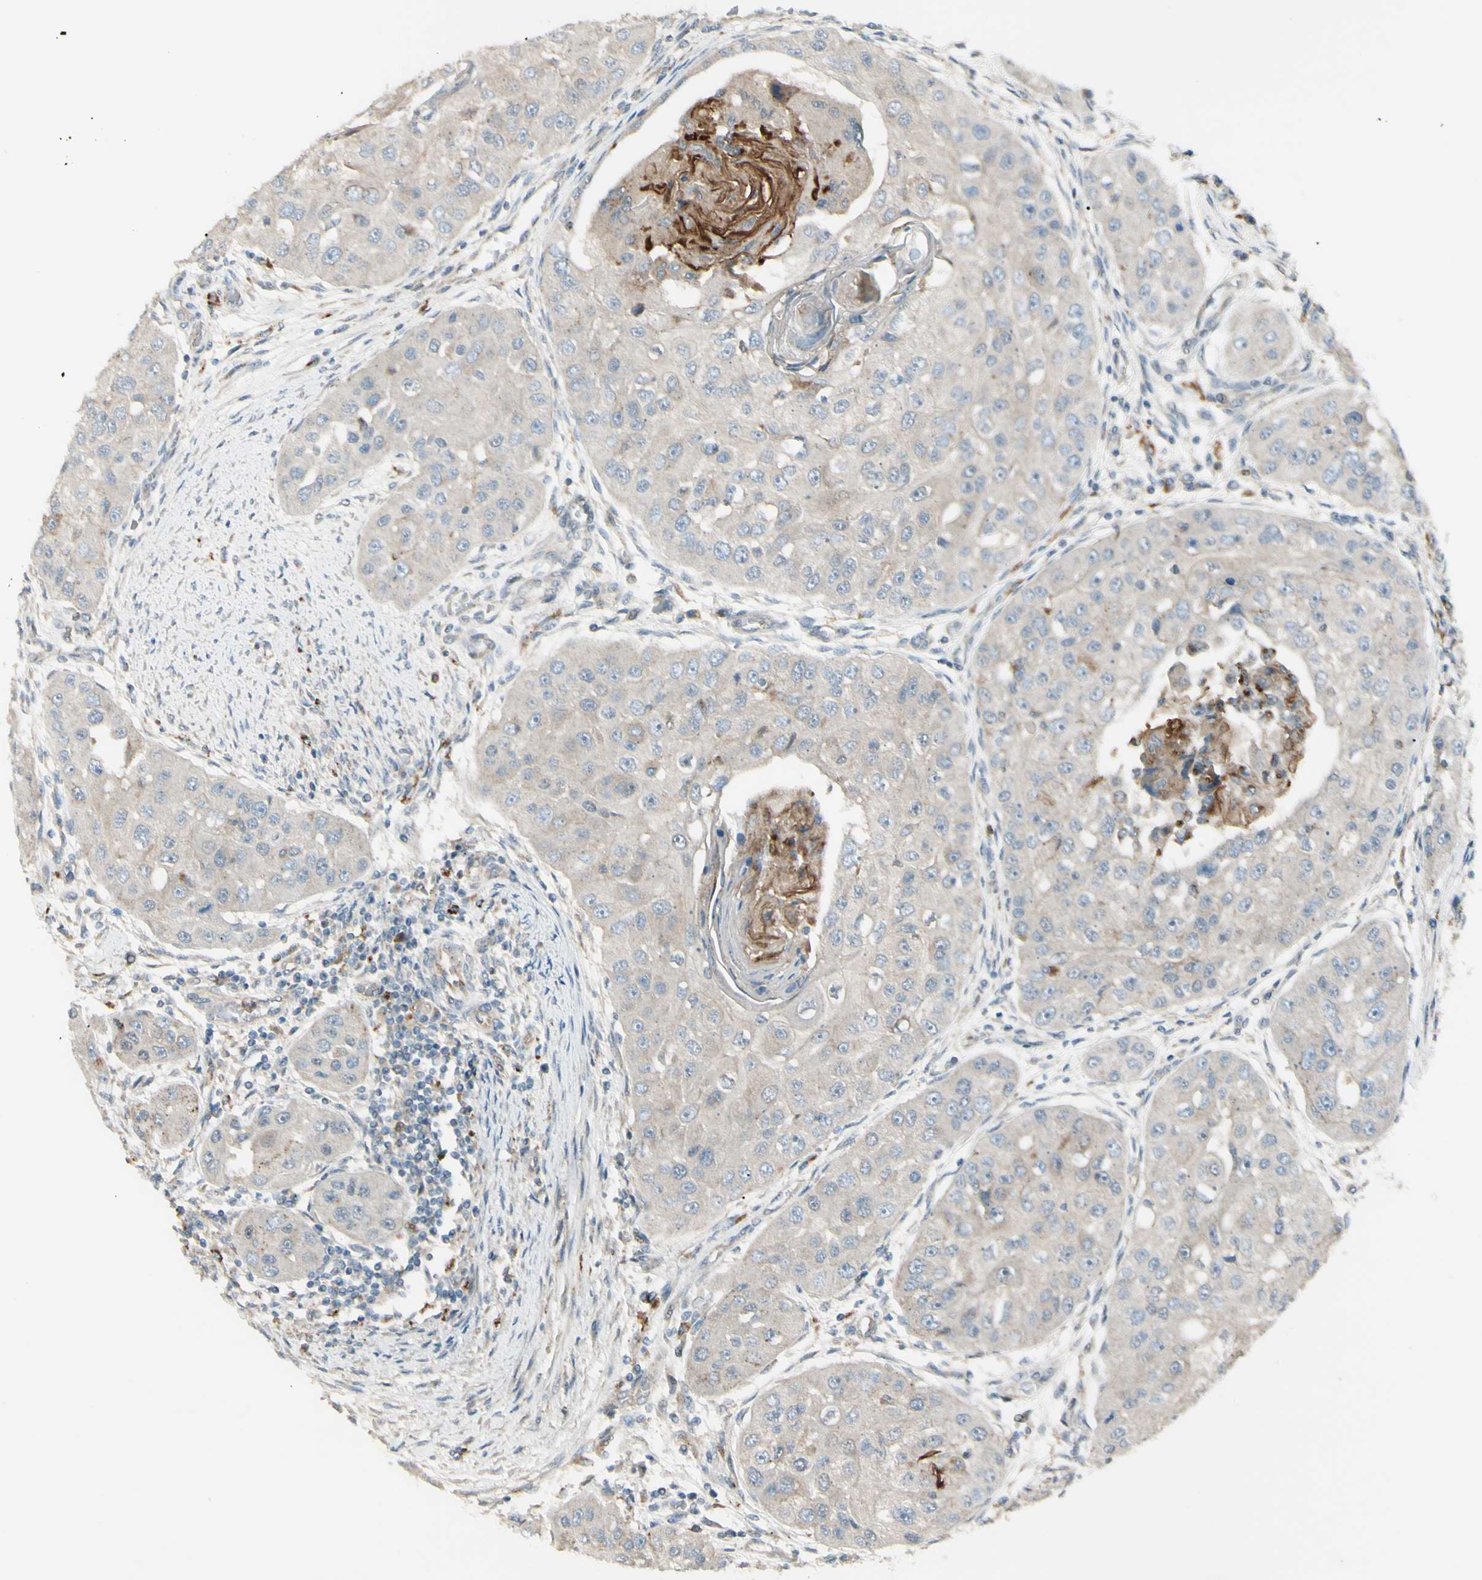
{"staining": {"intensity": "negative", "quantity": "none", "location": "none"}, "tissue": "head and neck cancer", "cell_type": "Tumor cells", "image_type": "cancer", "snomed": [{"axis": "morphology", "description": "Normal tissue, NOS"}, {"axis": "morphology", "description": "Squamous cell carcinoma, NOS"}, {"axis": "topography", "description": "Skeletal muscle"}, {"axis": "topography", "description": "Head-Neck"}], "caption": "DAB immunohistochemical staining of human head and neck cancer exhibits no significant staining in tumor cells.", "gene": "LMTK2", "patient": {"sex": "male", "age": 51}}